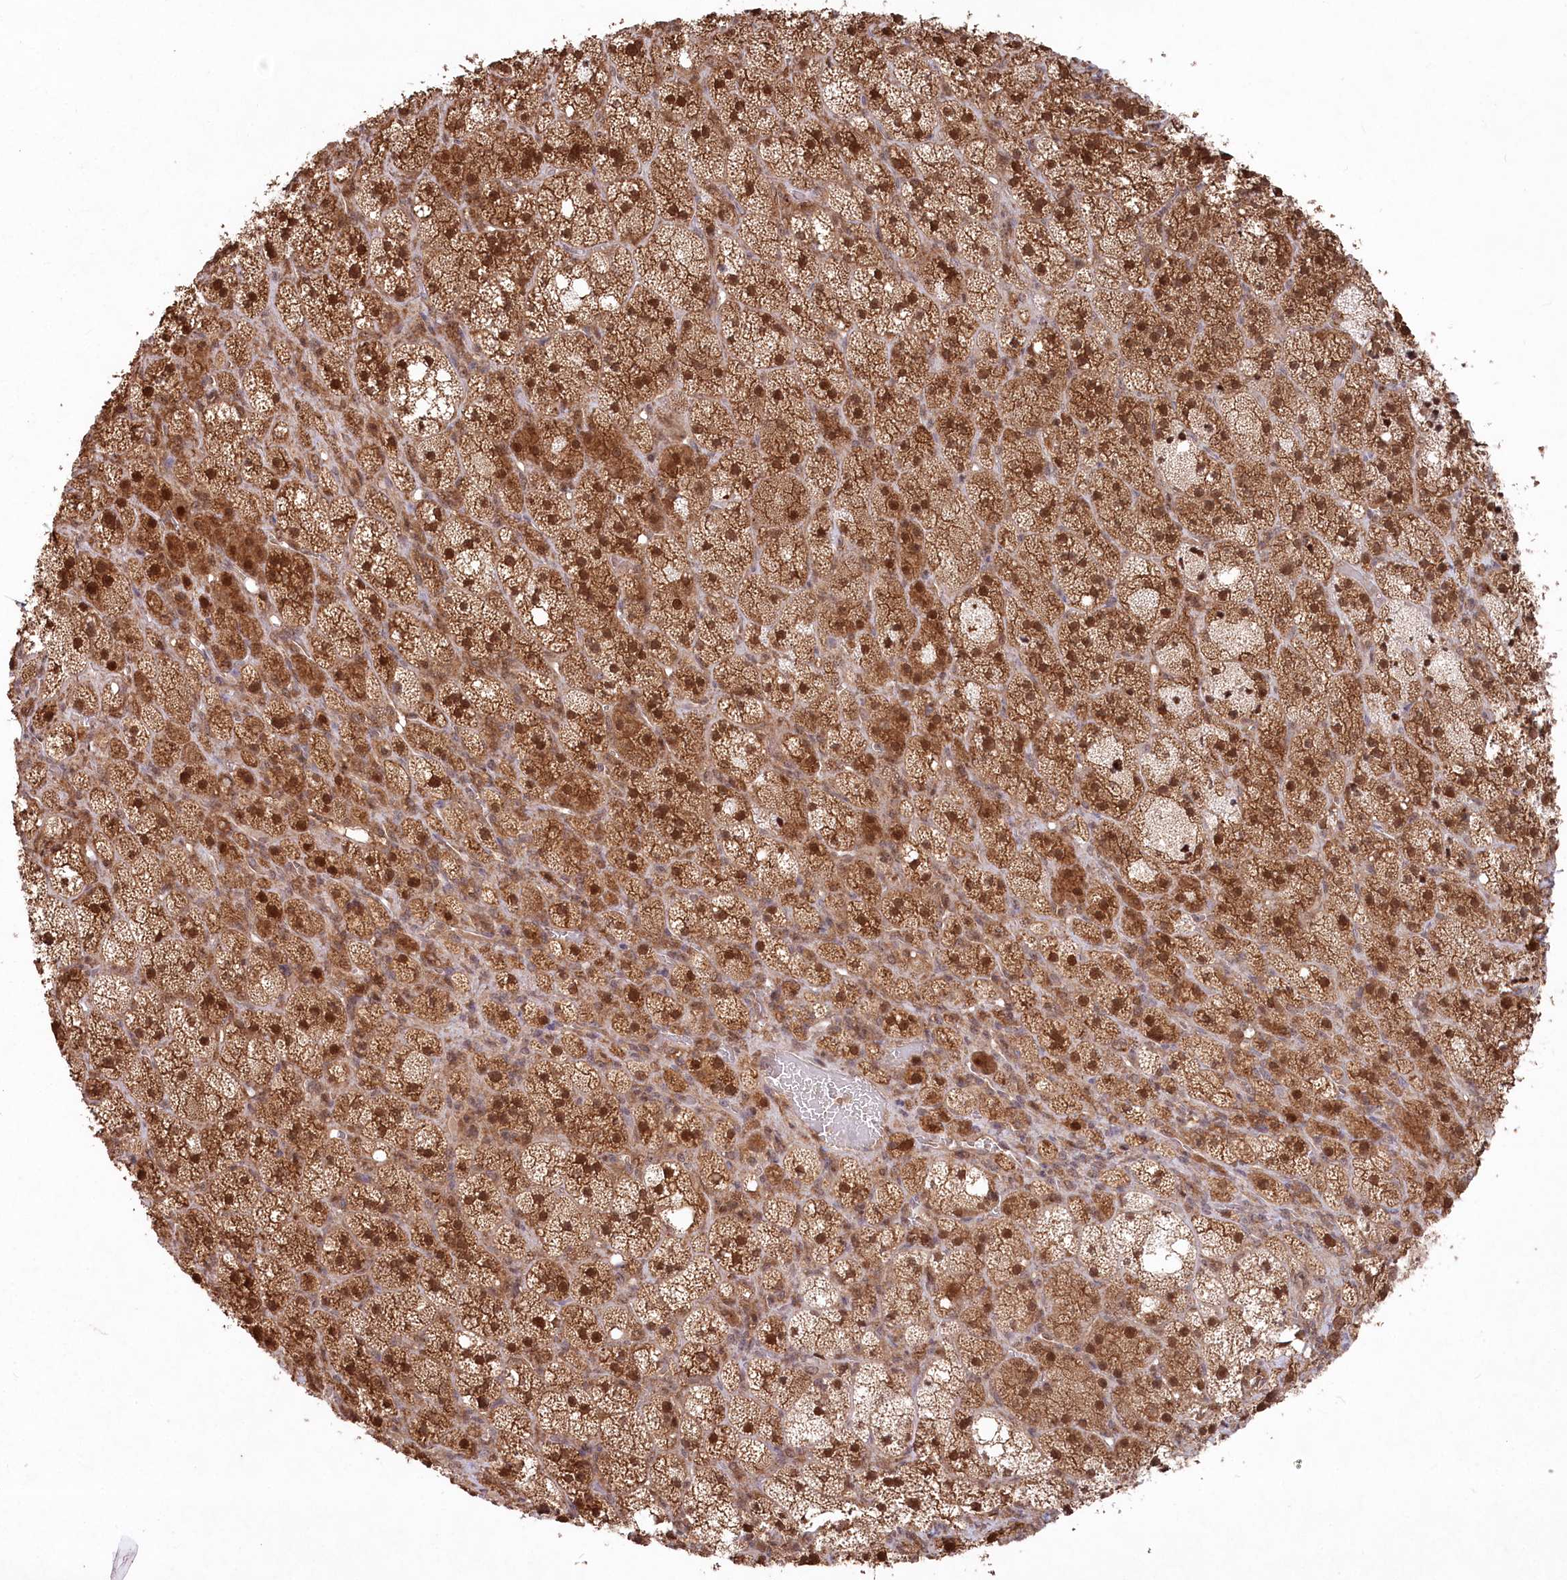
{"staining": {"intensity": "strong", "quantity": ">75%", "location": "cytoplasmic/membranous,nuclear"}, "tissue": "adrenal gland", "cell_type": "Glandular cells", "image_type": "normal", "snomed": [{"axis": "morphology", "description": "Normal tissue, NOS"}, {"axis": "topography", "description": "Adrenal gland"}], "caption": "Brown immunohistochemical staining in unremarkable adrenal gland shows strong cytoplasmic/membranous,nuclear expression in about >75% of glandular cells. The protein of interest is shown in brown color, while the nuclei are stained blue.", "gene": "PSMA1", "patient": {"sex": "male", "age": 61}}